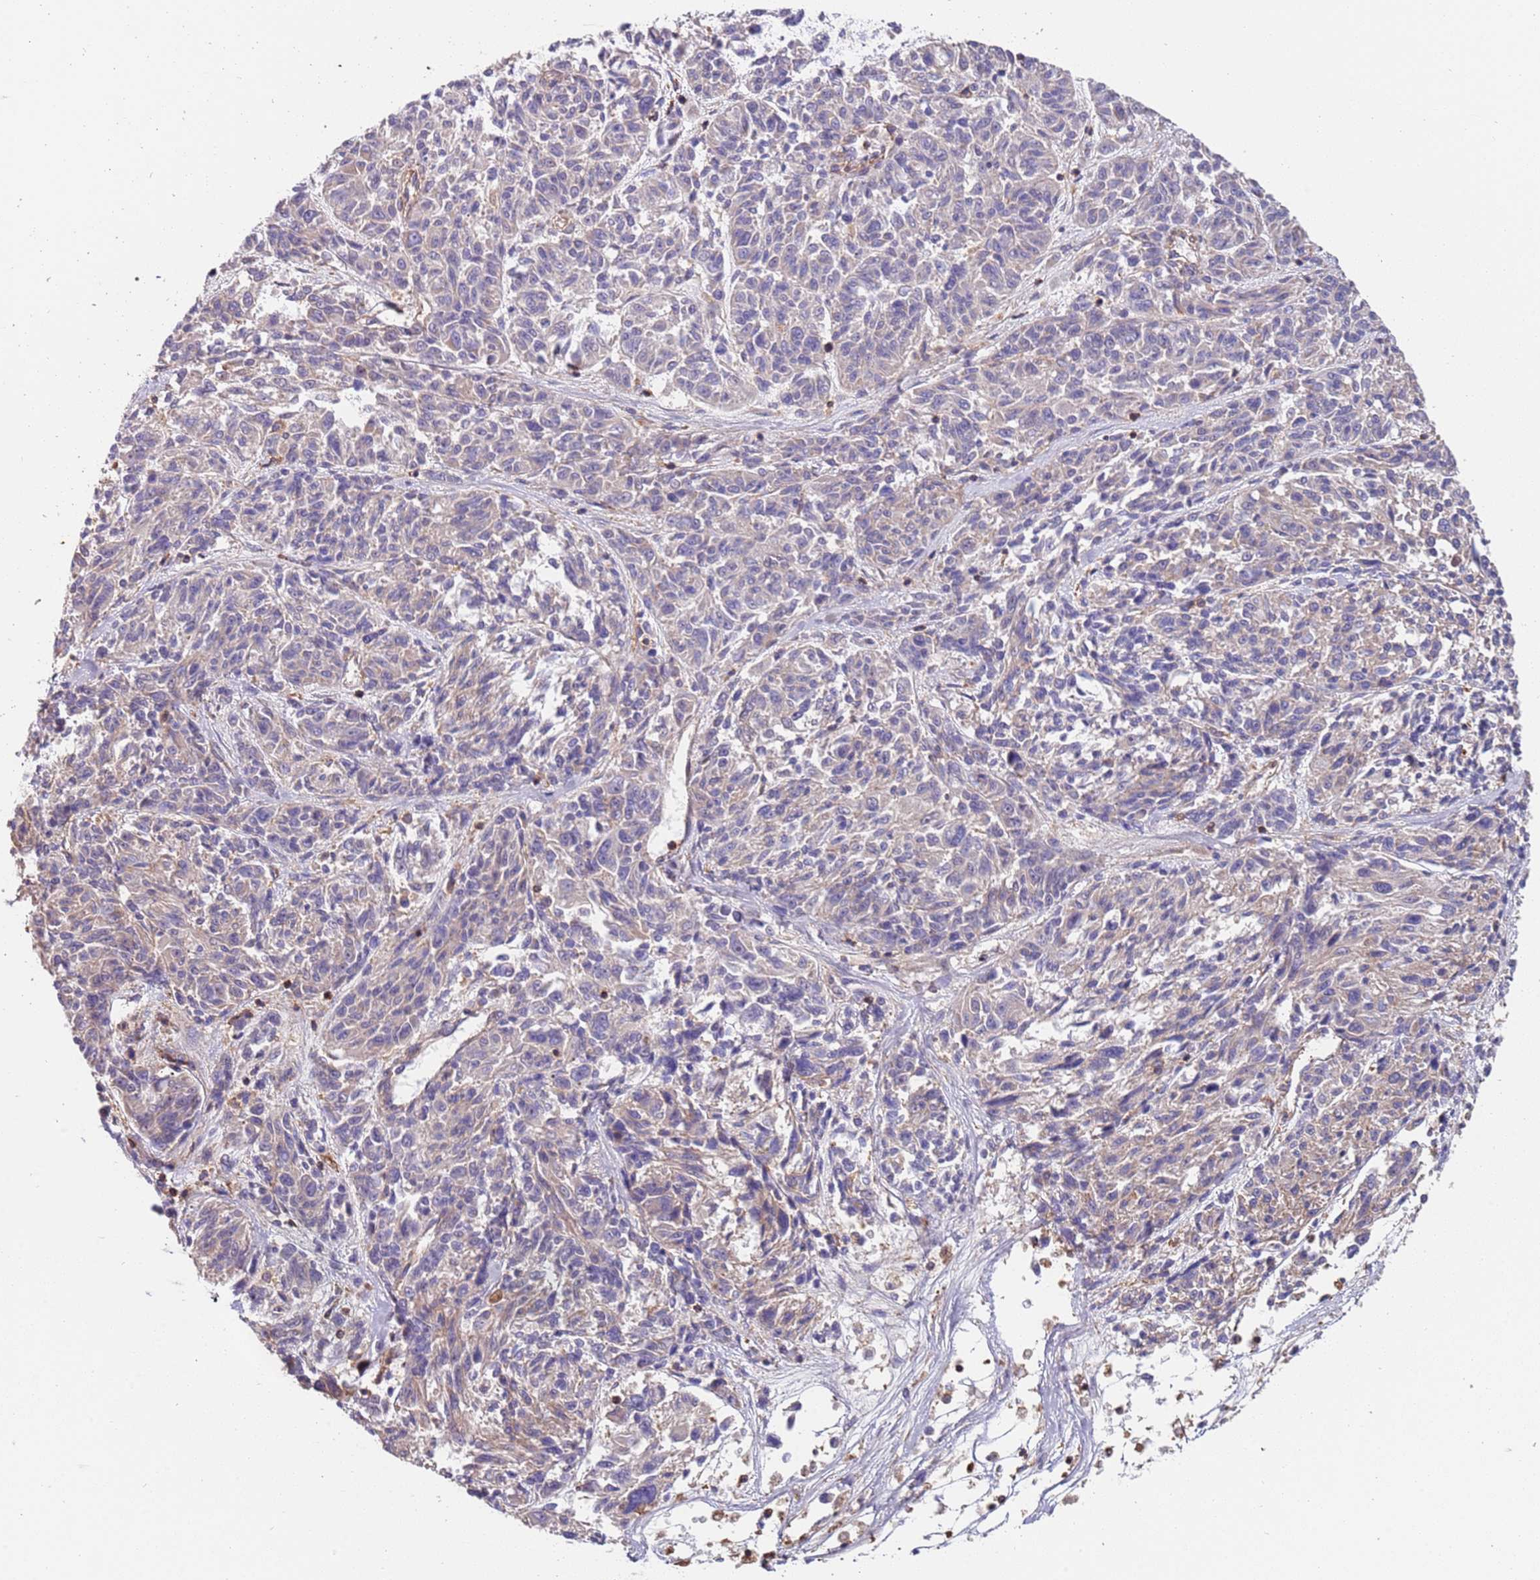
{"staining": {"intensity": "negative", "quantity": "none", "location": "none"}, "tissue": "melanoma", "cell_type": "Tumor cells", "image_type": "cancer", "snomed": [{"axis": "morphology", "description": "Malignant melanoma, NOS"}, {"axis": "topography", "description": "Skin"}], "caption": "The micrograph exhibits no significant expression in tumor cells of melanoma.", "gene": "SYT4", "patient": {"sex": "male", "age": 53}}